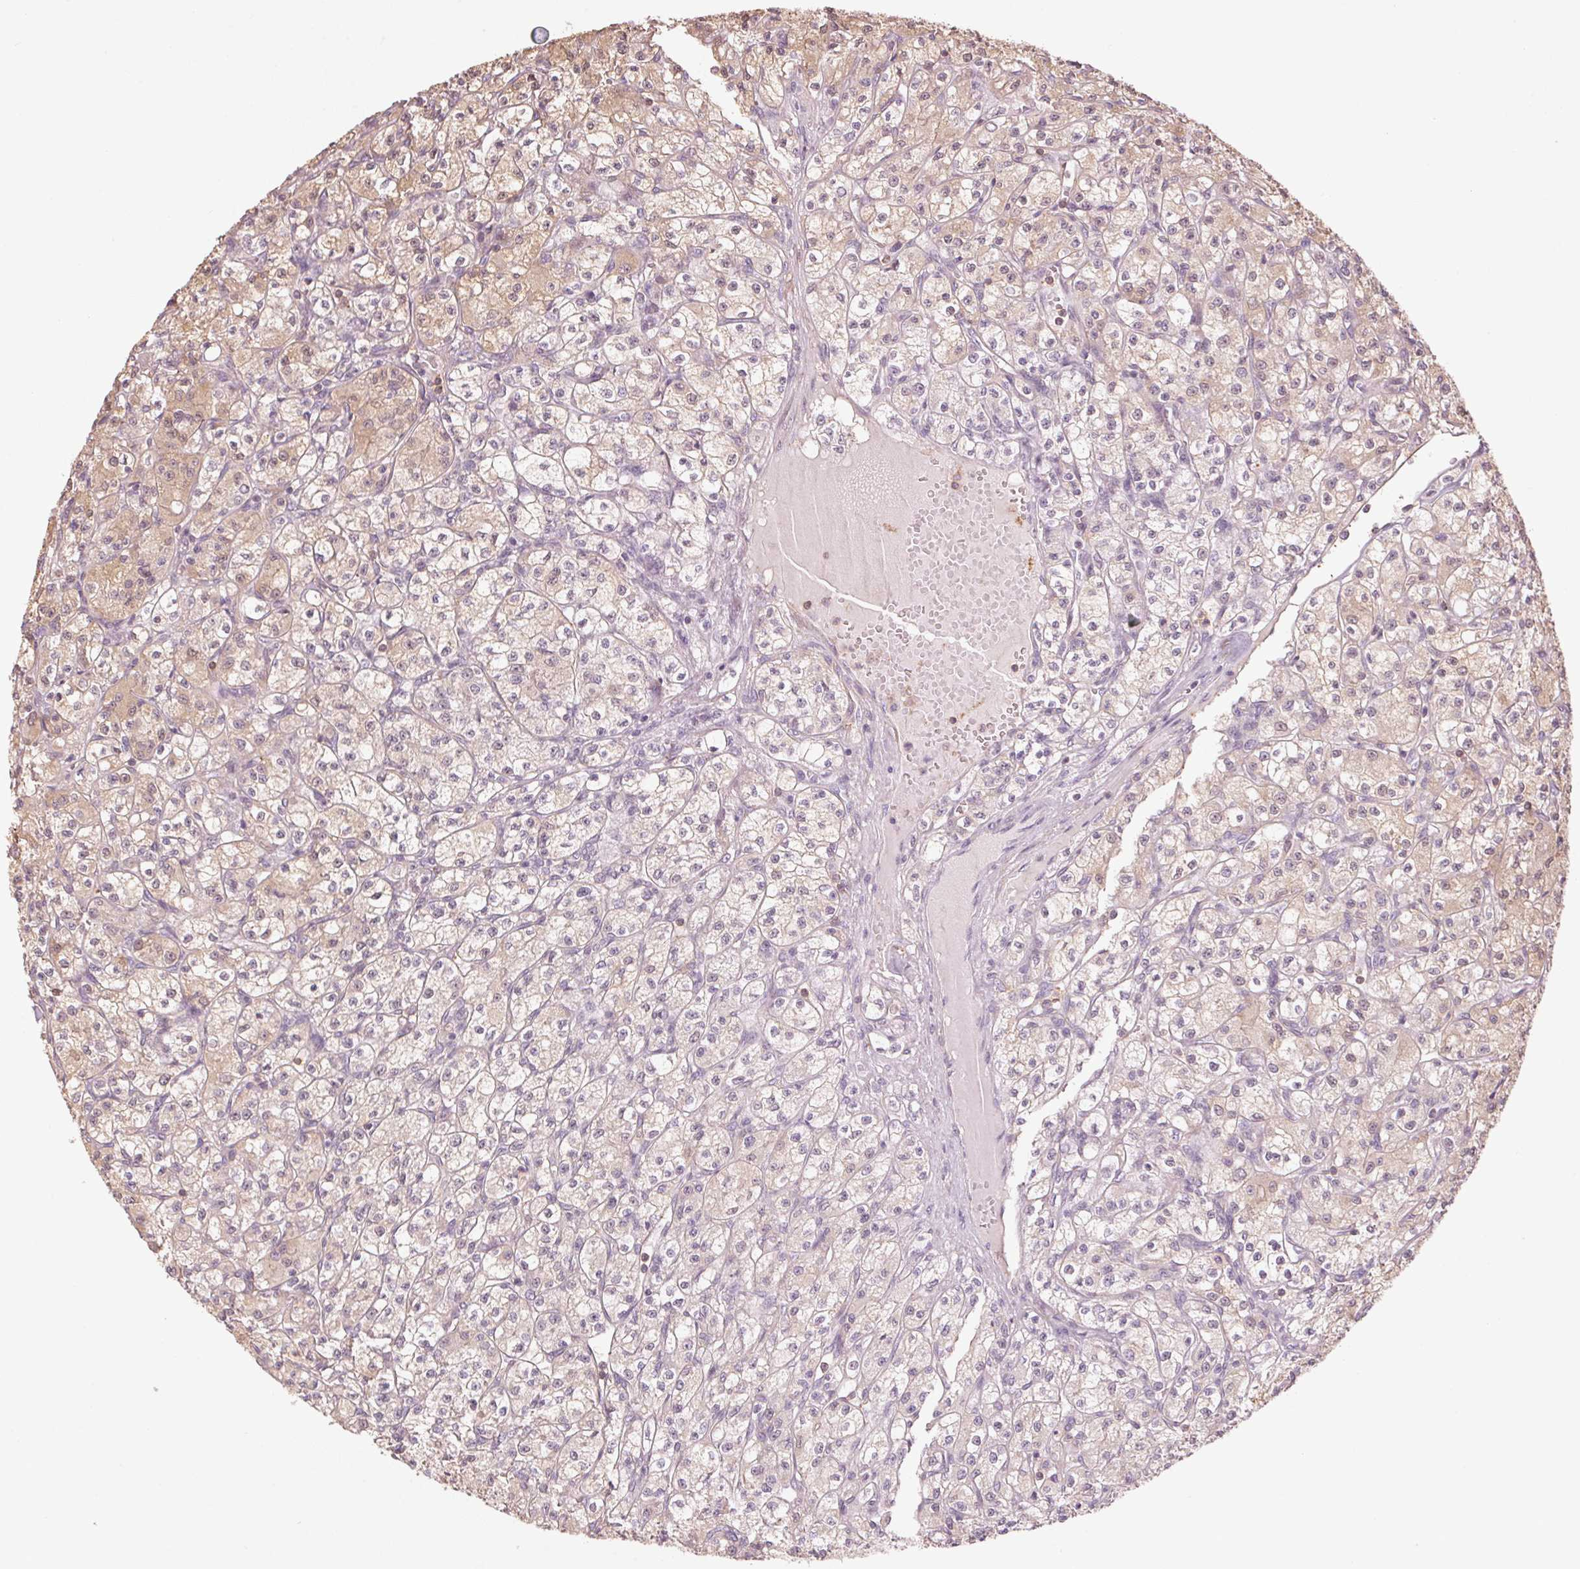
{"staining": {"intensity": "weak", "quantity": "25%-75%", "location": "cytoplasmic/membranous"}, "tissue": "renal cancer", "cell_type": "Tumor cells", "image_type": "cancer", "snomed": [{"axis": "morphology", "description": "Adenocarcinoma, NOS"}, {"axis": "topography", "description": "Kidney"}], "caption": "Human adenocarcinoma (renal) stained with a brown dye demonstrates weak cytoplasmic/membranous positive positivity in approximately 25%-75% of tumor cells.", "gene": "QDPR", "patient": {"sex": "female", "age": 70}}